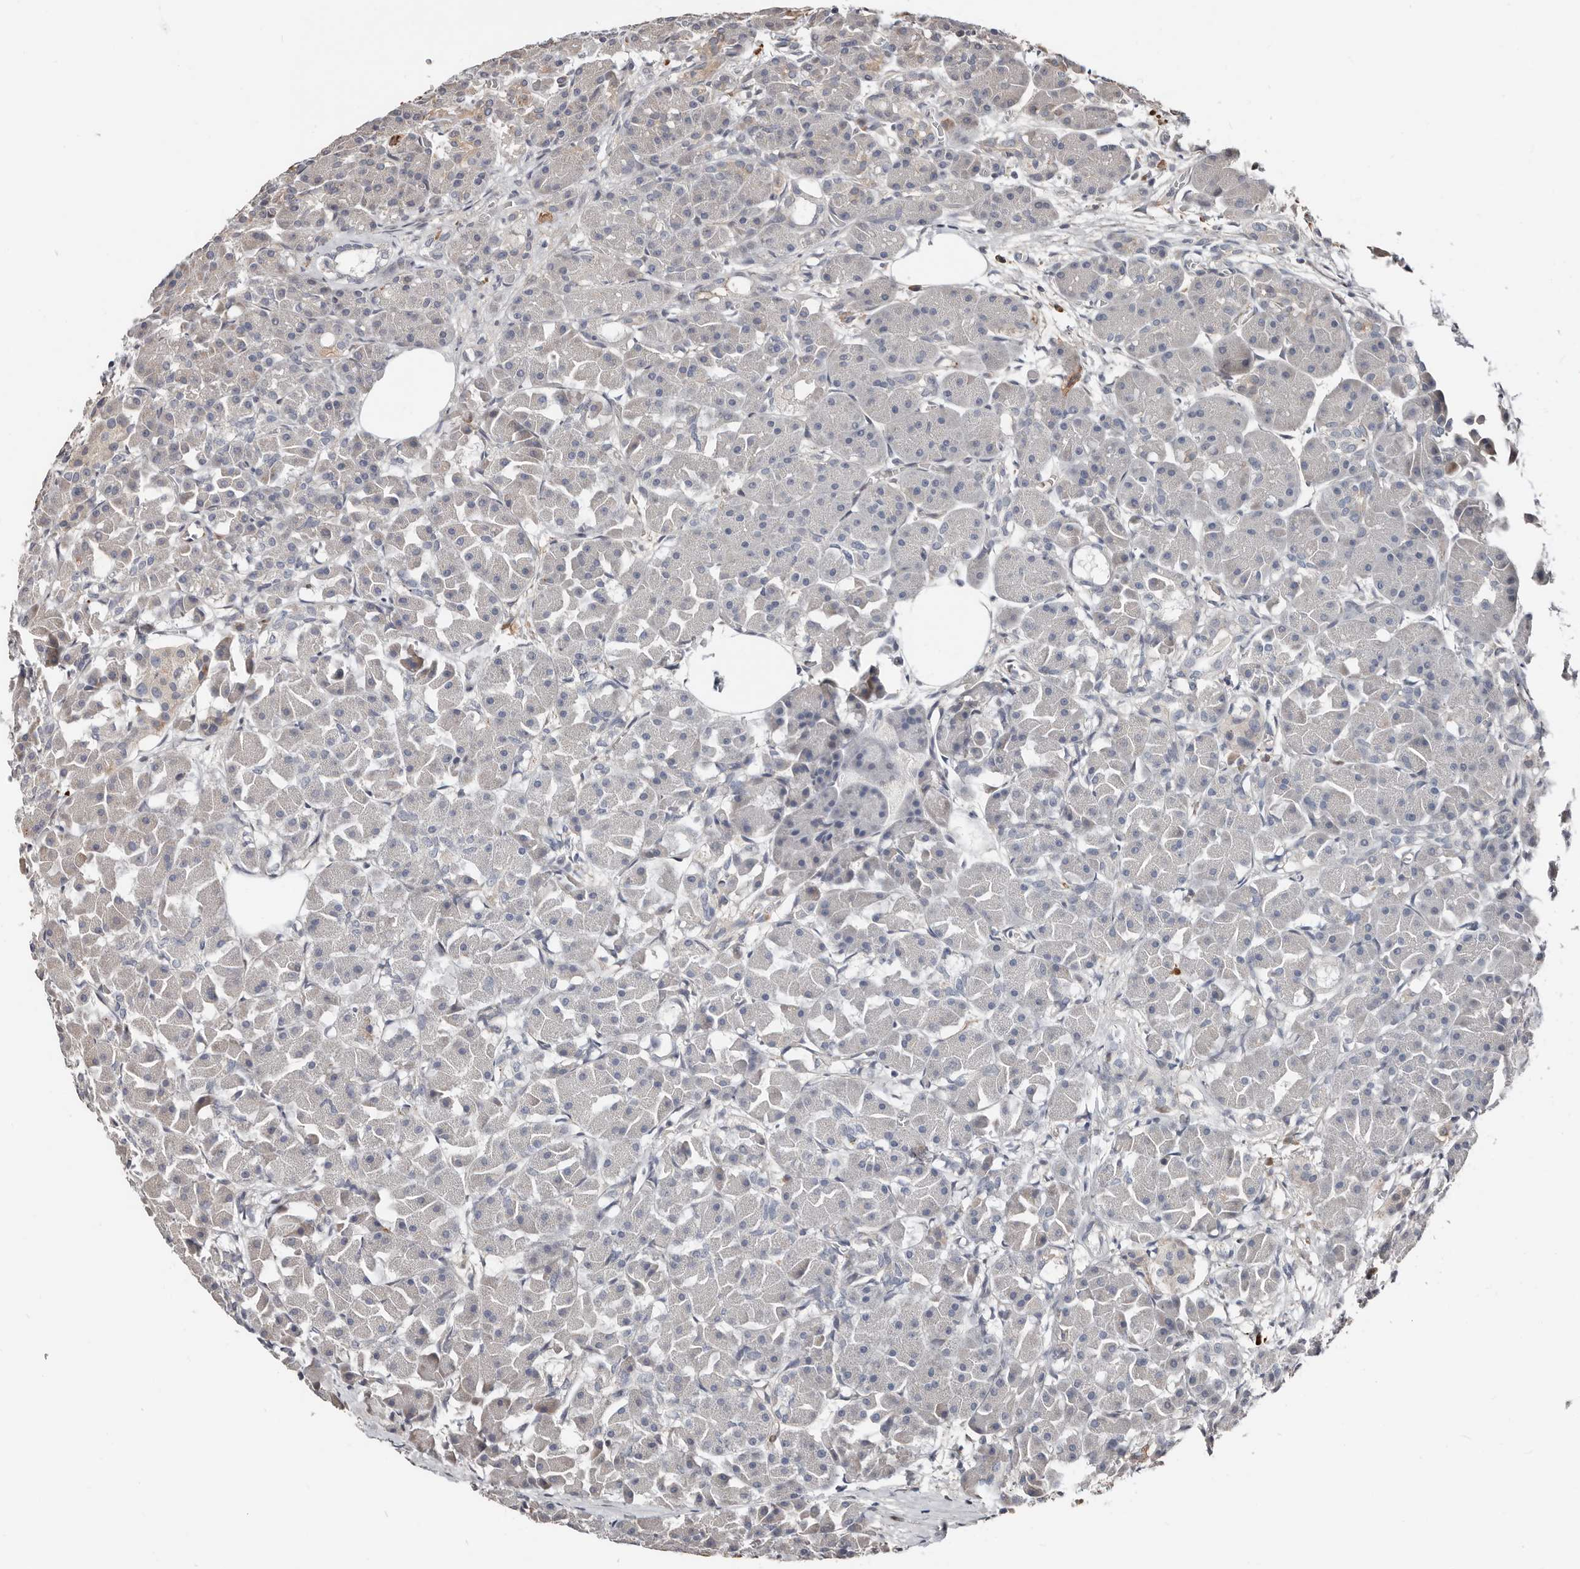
{"staining": {"intensity": "moderate", "quantity": "<25%", "location": "cytoplasmic/membranous"}, "tissue": "pancreas", "cell_type": "Exocrine glandular cells", "image_type": "normal", "snomed": [{"axis": "morphology", "description": "Normal tissue, NOS"}, {"axis": "topography", "description": "Pancreas"}], "caption": "A high-resolution micrograph shows immunohistochemistry (IHC) staining of benign pancreas, which shows moderate cytoplasmic/membranous staining in approximately <25% of exocrine glandular cells.", "gene": "SMYD4", "patient": {"sex": "male", "age": 63}}